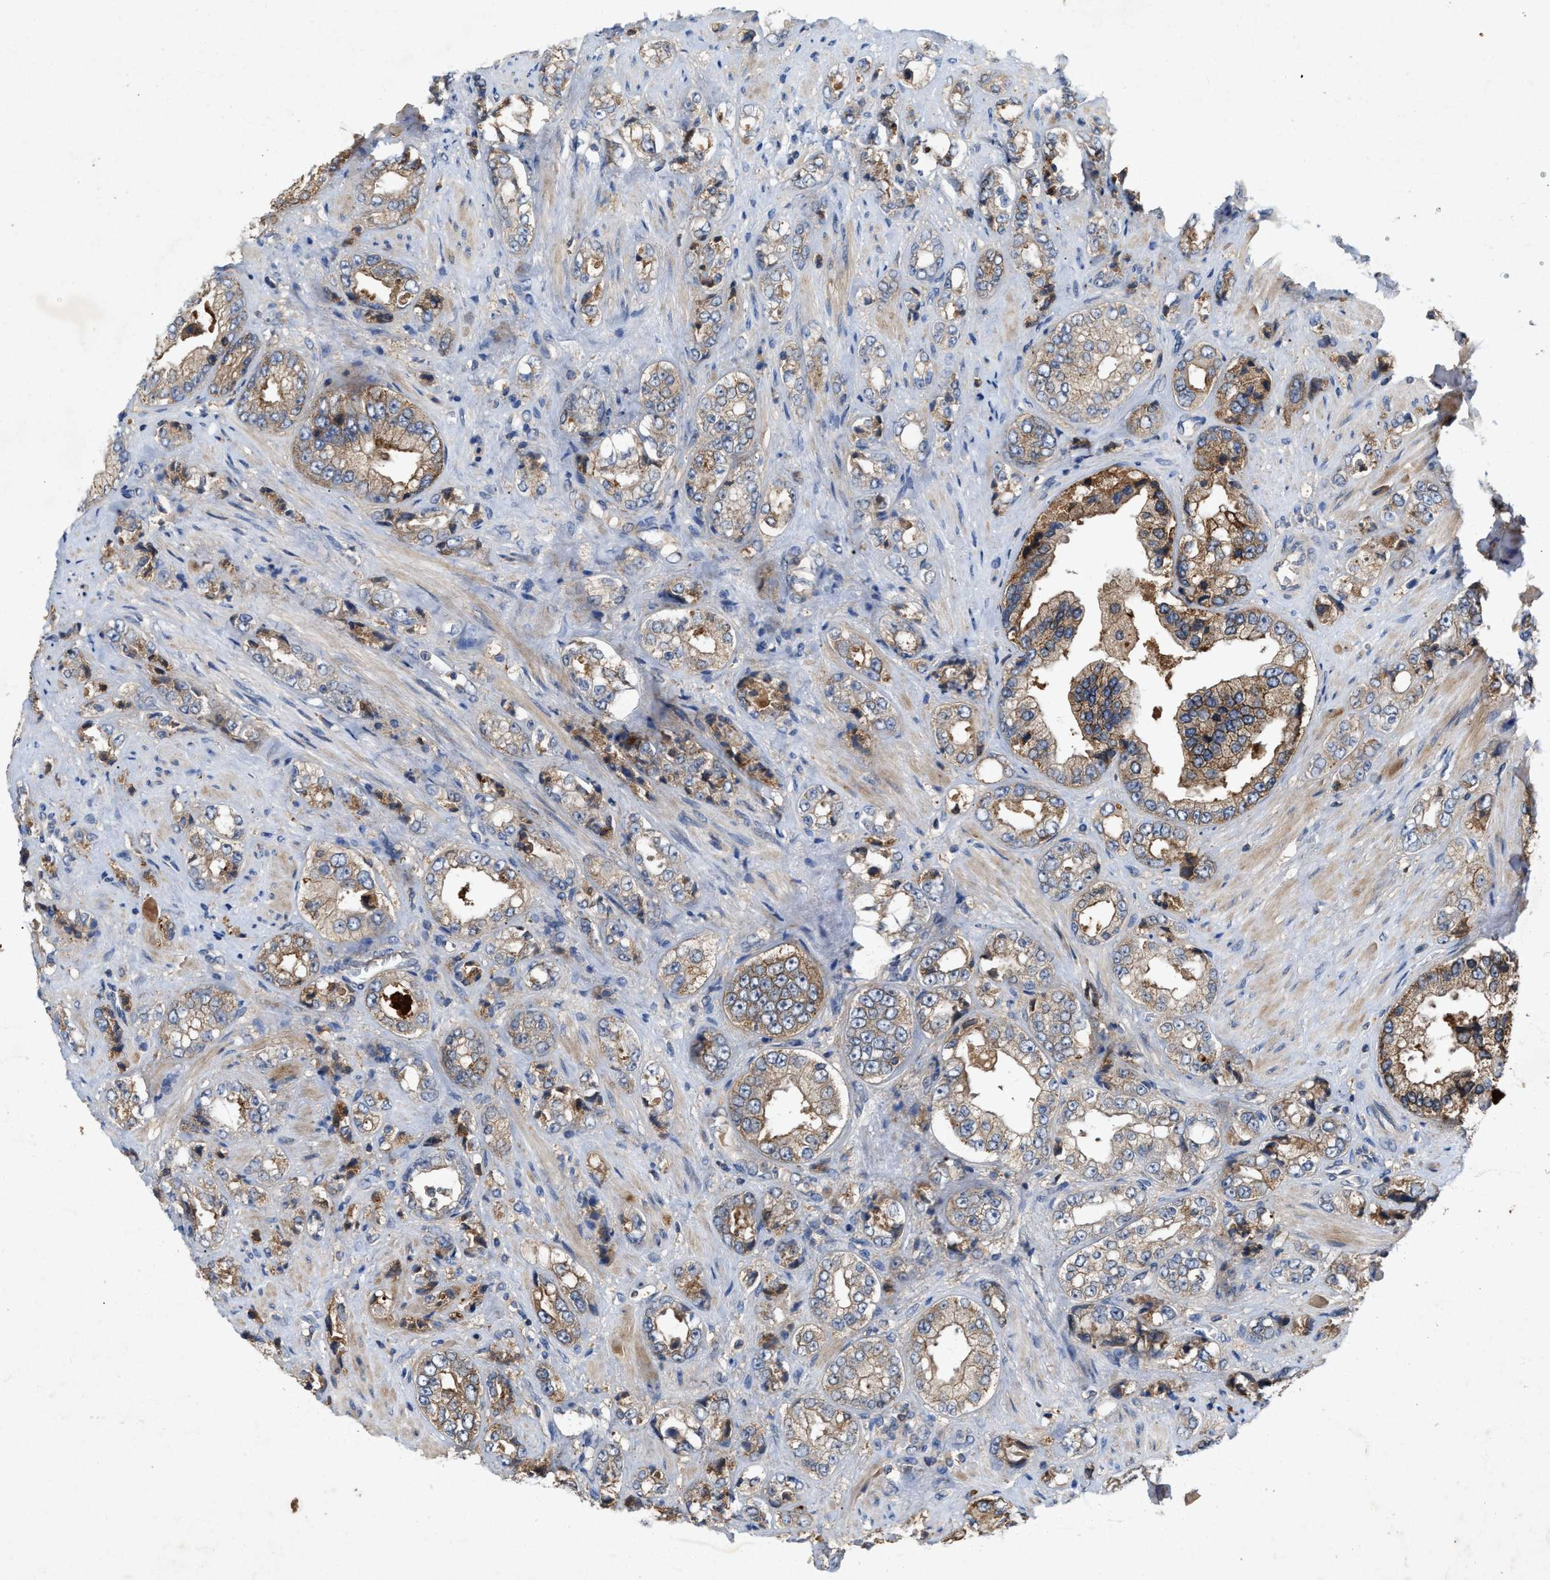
{"staining": {"intensity": "moderate", "quantity": "25%-75%", "location": "cytoplasmic/membranous"}, "tissue": "prostate cancer", "cell_type": "Tumor cells", "image_type": "cancer", "snomed": [{"axis": "morphology", "description": "Adenocarcinoma, High grade"}, {"axis": "topography", "description": "Prostate"}], "caption": "Moderate cytoplasmic/membranous protein staining is appreciated in about 25%-75% of tumor cells in adenocarcinoma (high-grade) (prostate).", "gene": "LPAR2", "patient": {"sex": "male", "age": 61}}